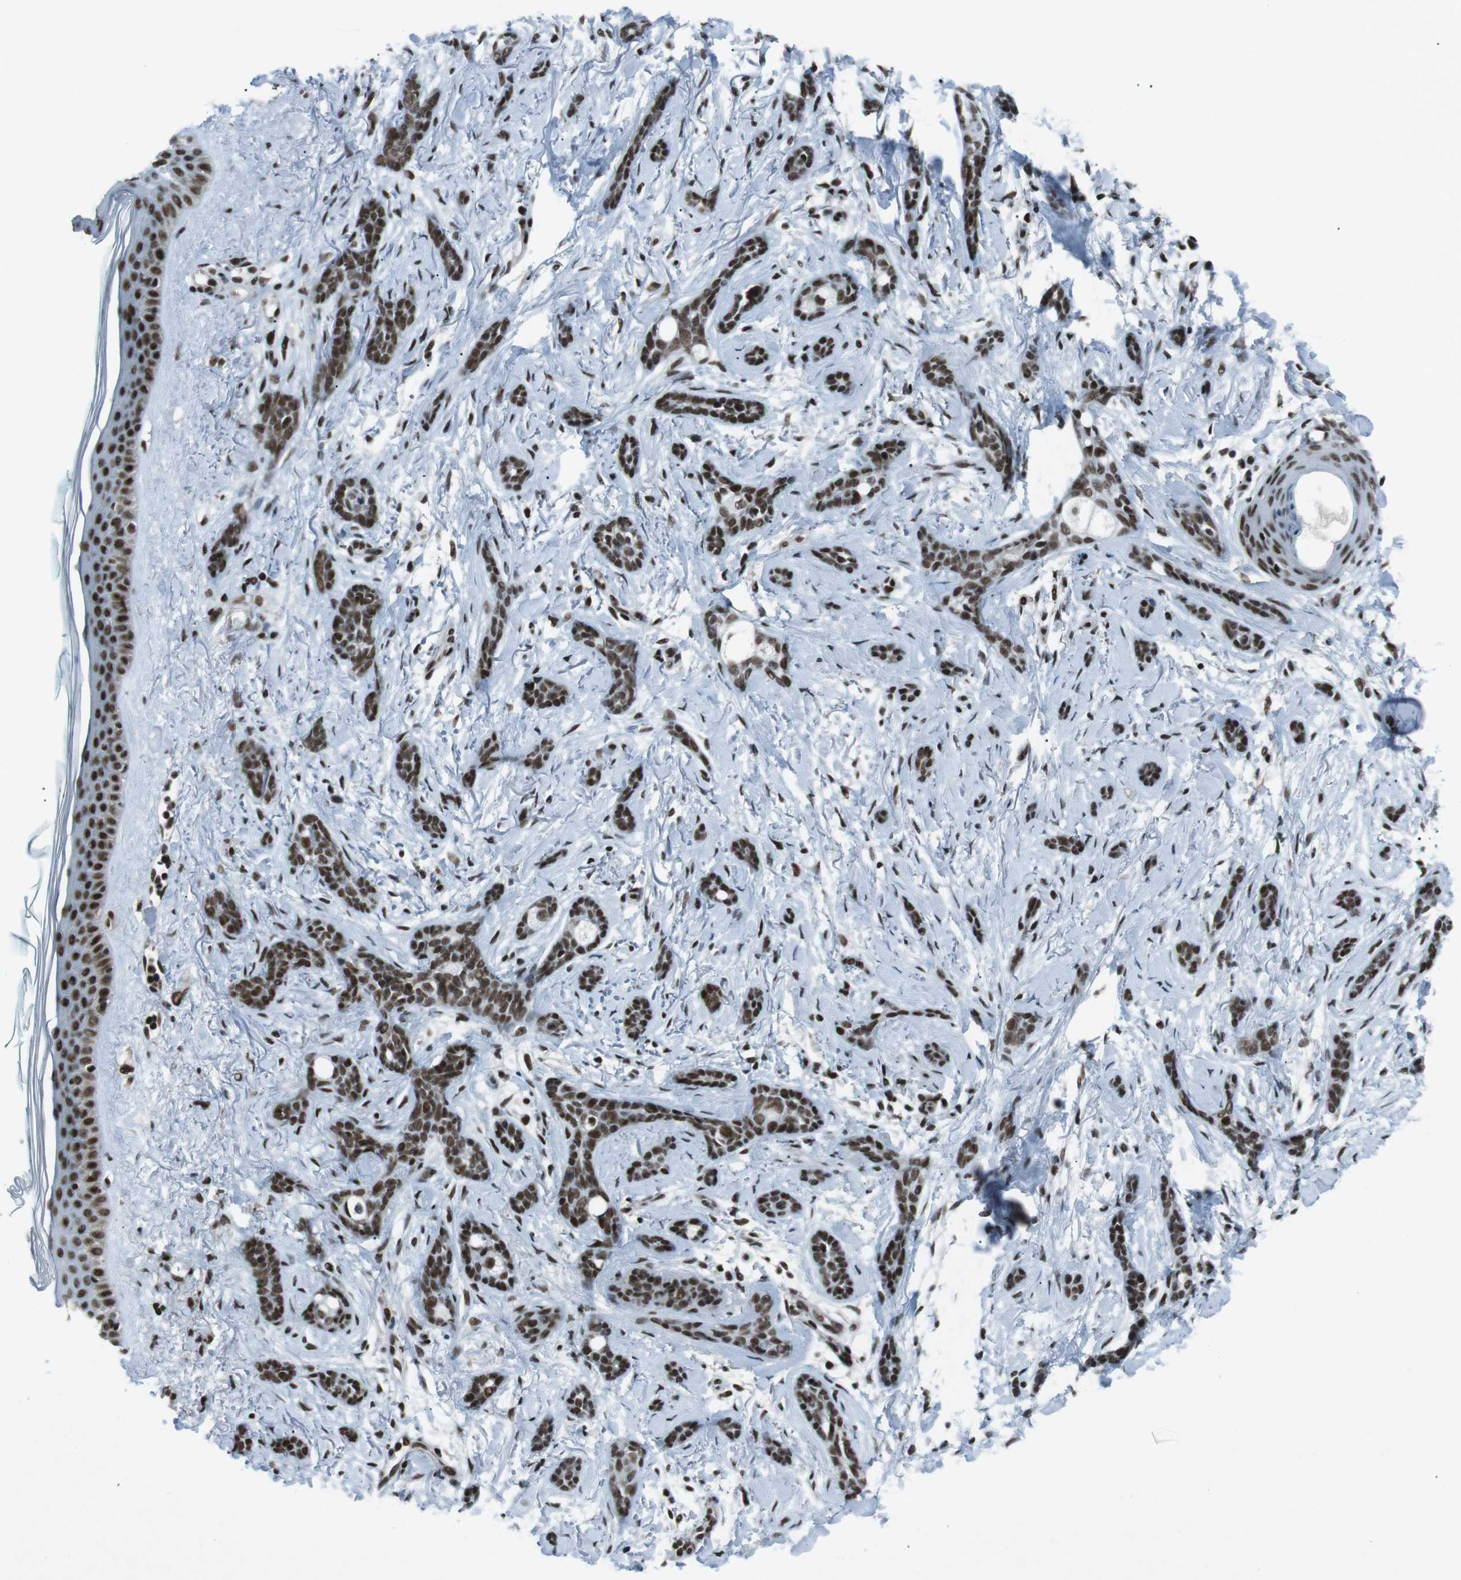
{"staining": {"intensity": "strong", "quantity": ">75%", "location": "nuclear"}, "tissue": "skin cancer", "cell_type": "Tumor cells", "image_type": "cancer", "snomed": [{"axis": "morphology", "description": "Basal cell carcinoma"}, {"axis": "morphology", "description": "Adnexal tumor, benign"}, {"axis": "topography", "description": "Skin"}], "caption": "Benign adnexal tumor (skin) stained with IHC displays strong nuclear staining in about >75% of tumor cells. (IHC, brightfield microscopy, high magnification).", "gene": "TAF1", "patient": {"sex": "female", "age": 42}}